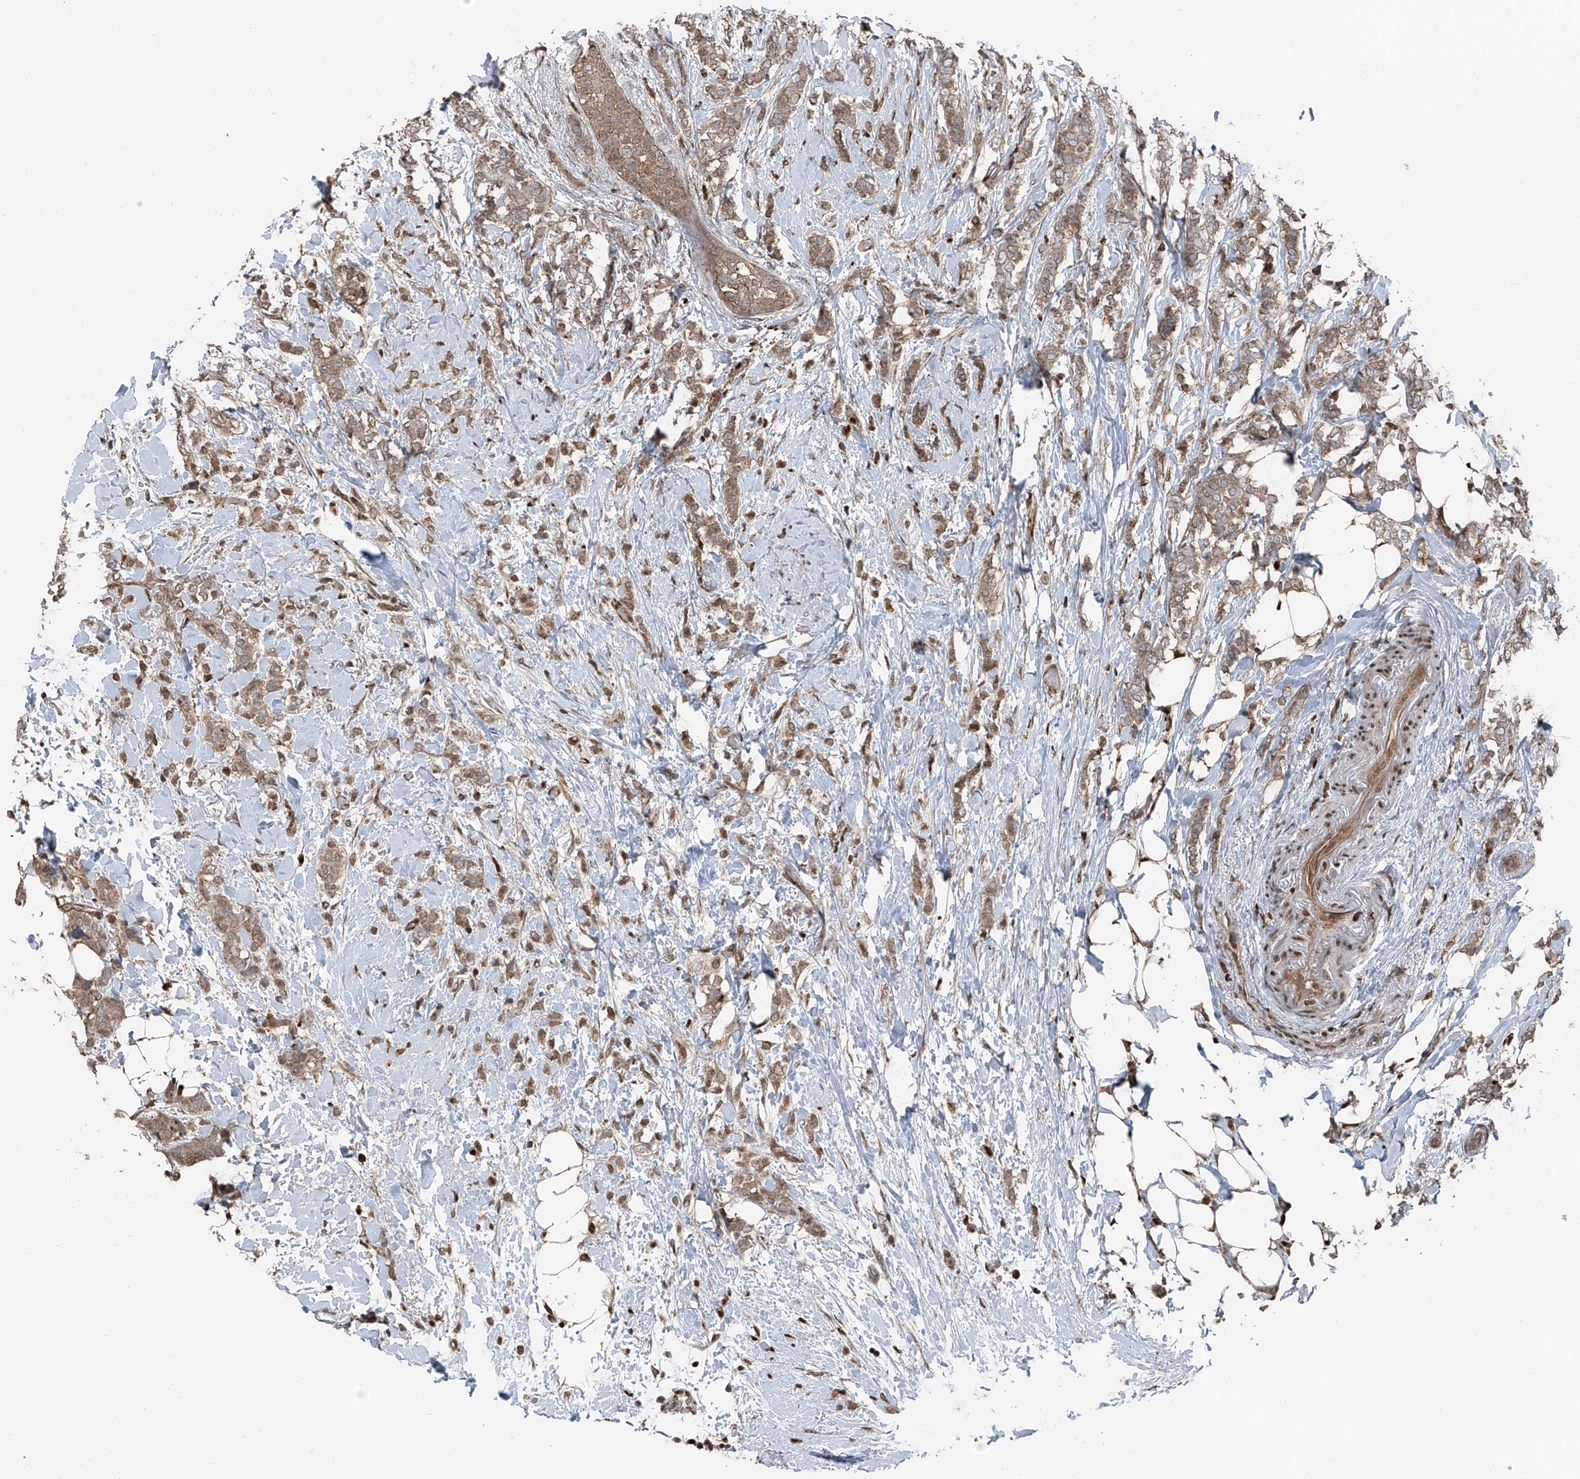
{"staining": {"intensity": "moderate", "quantity": ">75%", "location": "cytoplasmic/membranous"}, "tissue": "breast cancer", "cell_type": "Tumor cells", "image_type": "cancer", "snomed": [{"axis": "morphology", "description": "Lobular carcinoma"}, {"axis": "topography", "description": "Breast"}], "caption": "There is medium levels of moderate cytoplasmic/membranous positivity in tumor cells of lobular carcinoma (breast), as demonstrated by immunohistochemical staining (brown color).", "gene": "FKBP5", "patient": {"sex": "female", "age": 50}}